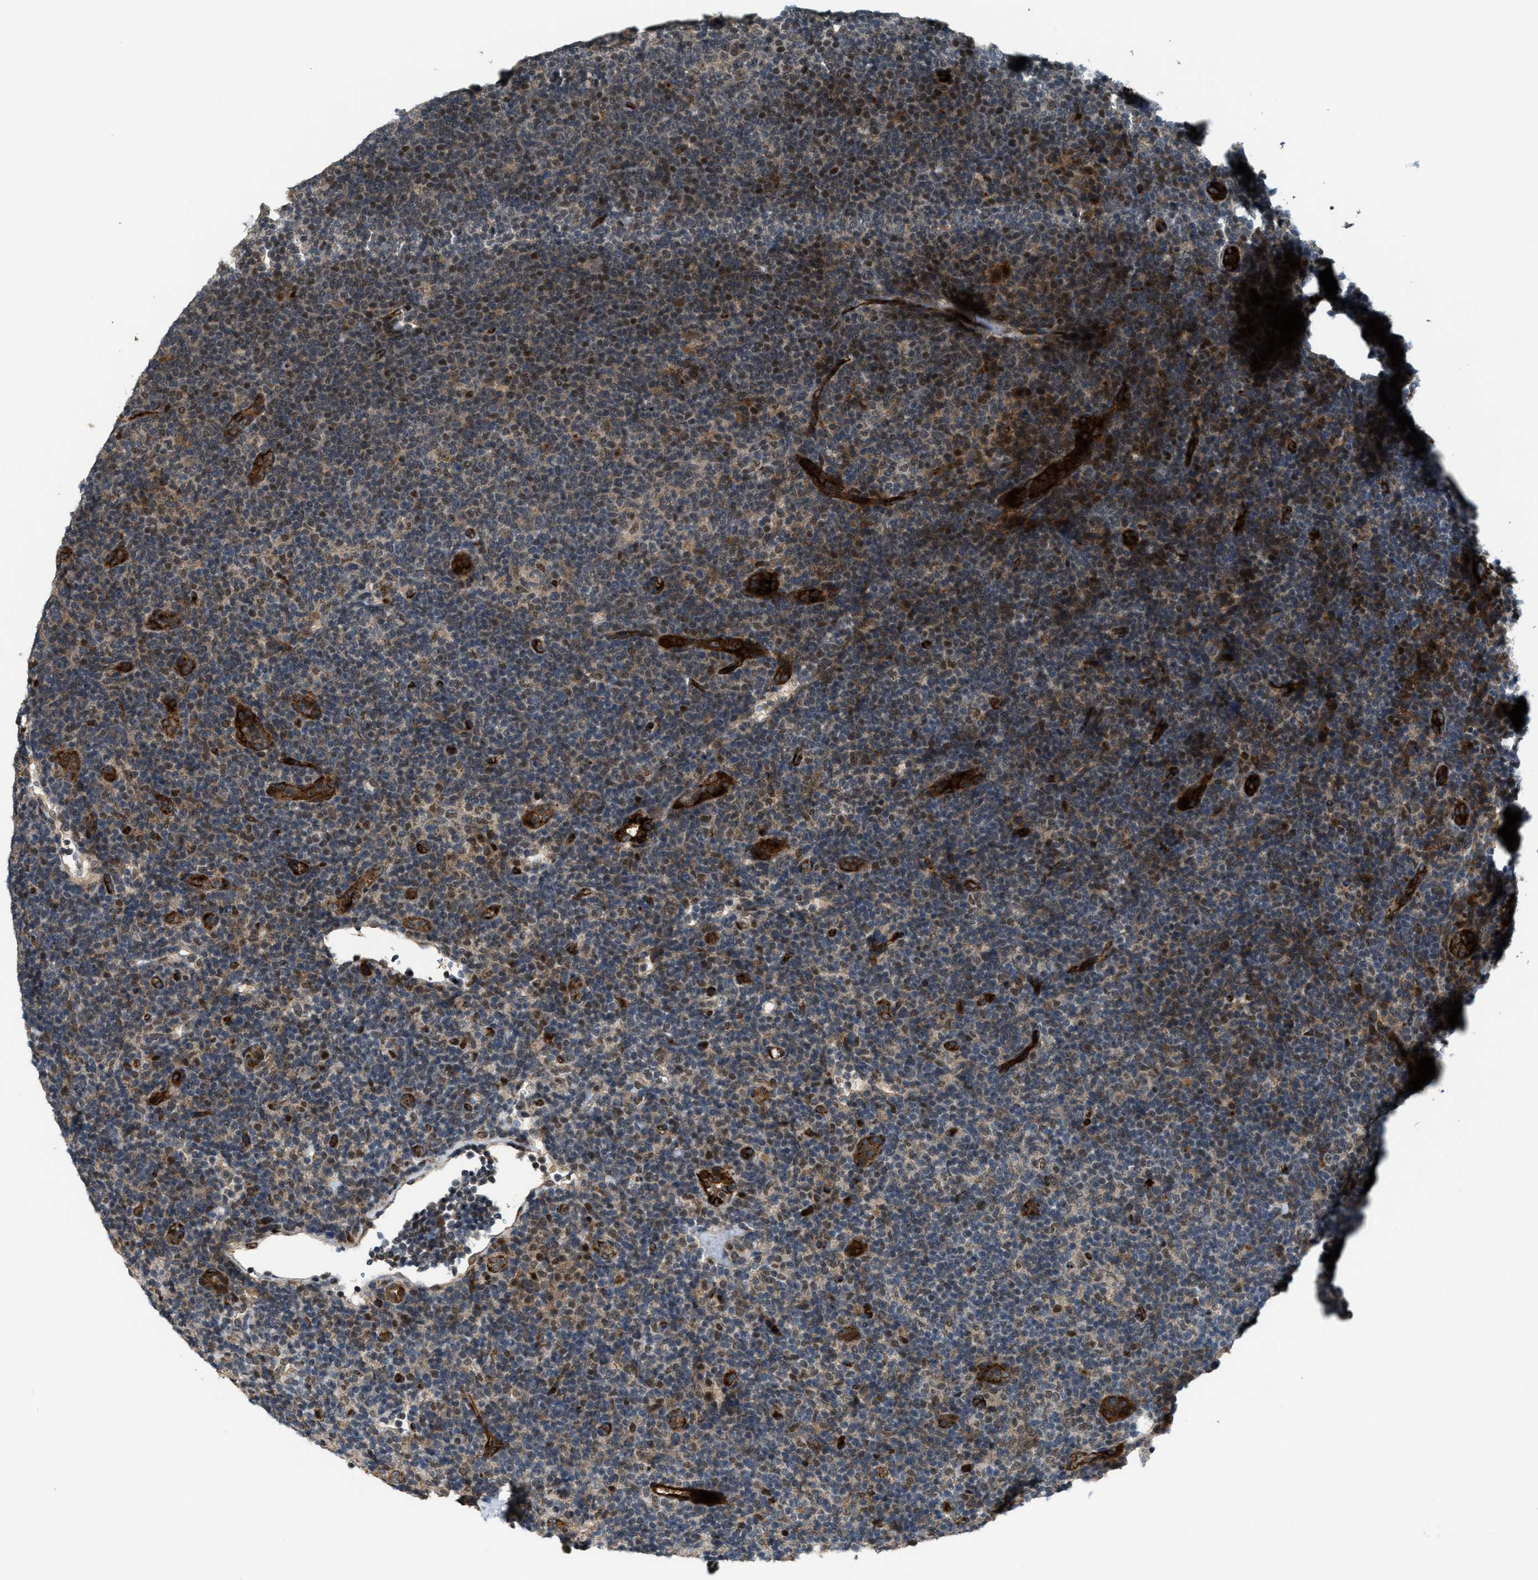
{"staining": {"intensity": "weak", "quantity": "<25%", "location": "nuclear"}, "tissue": "lymphoma", "cell_type": "Tumor cells", "image_type": "cancer", "snomed": [{"axis": "morphology", "description": "Hodgkin's disease, NOS"}, {"axis": "topography", "description": "Lymph node"}], "caption": "IHC histopathology image of Hodgkin's disease stained for a protein (brown), which shows no expression in tumor cells. (DAB IHC visualized using brightfield microscopy, high magnification).", "gene": "DPF2", "patient": {"sex": "female", "age": 57}}